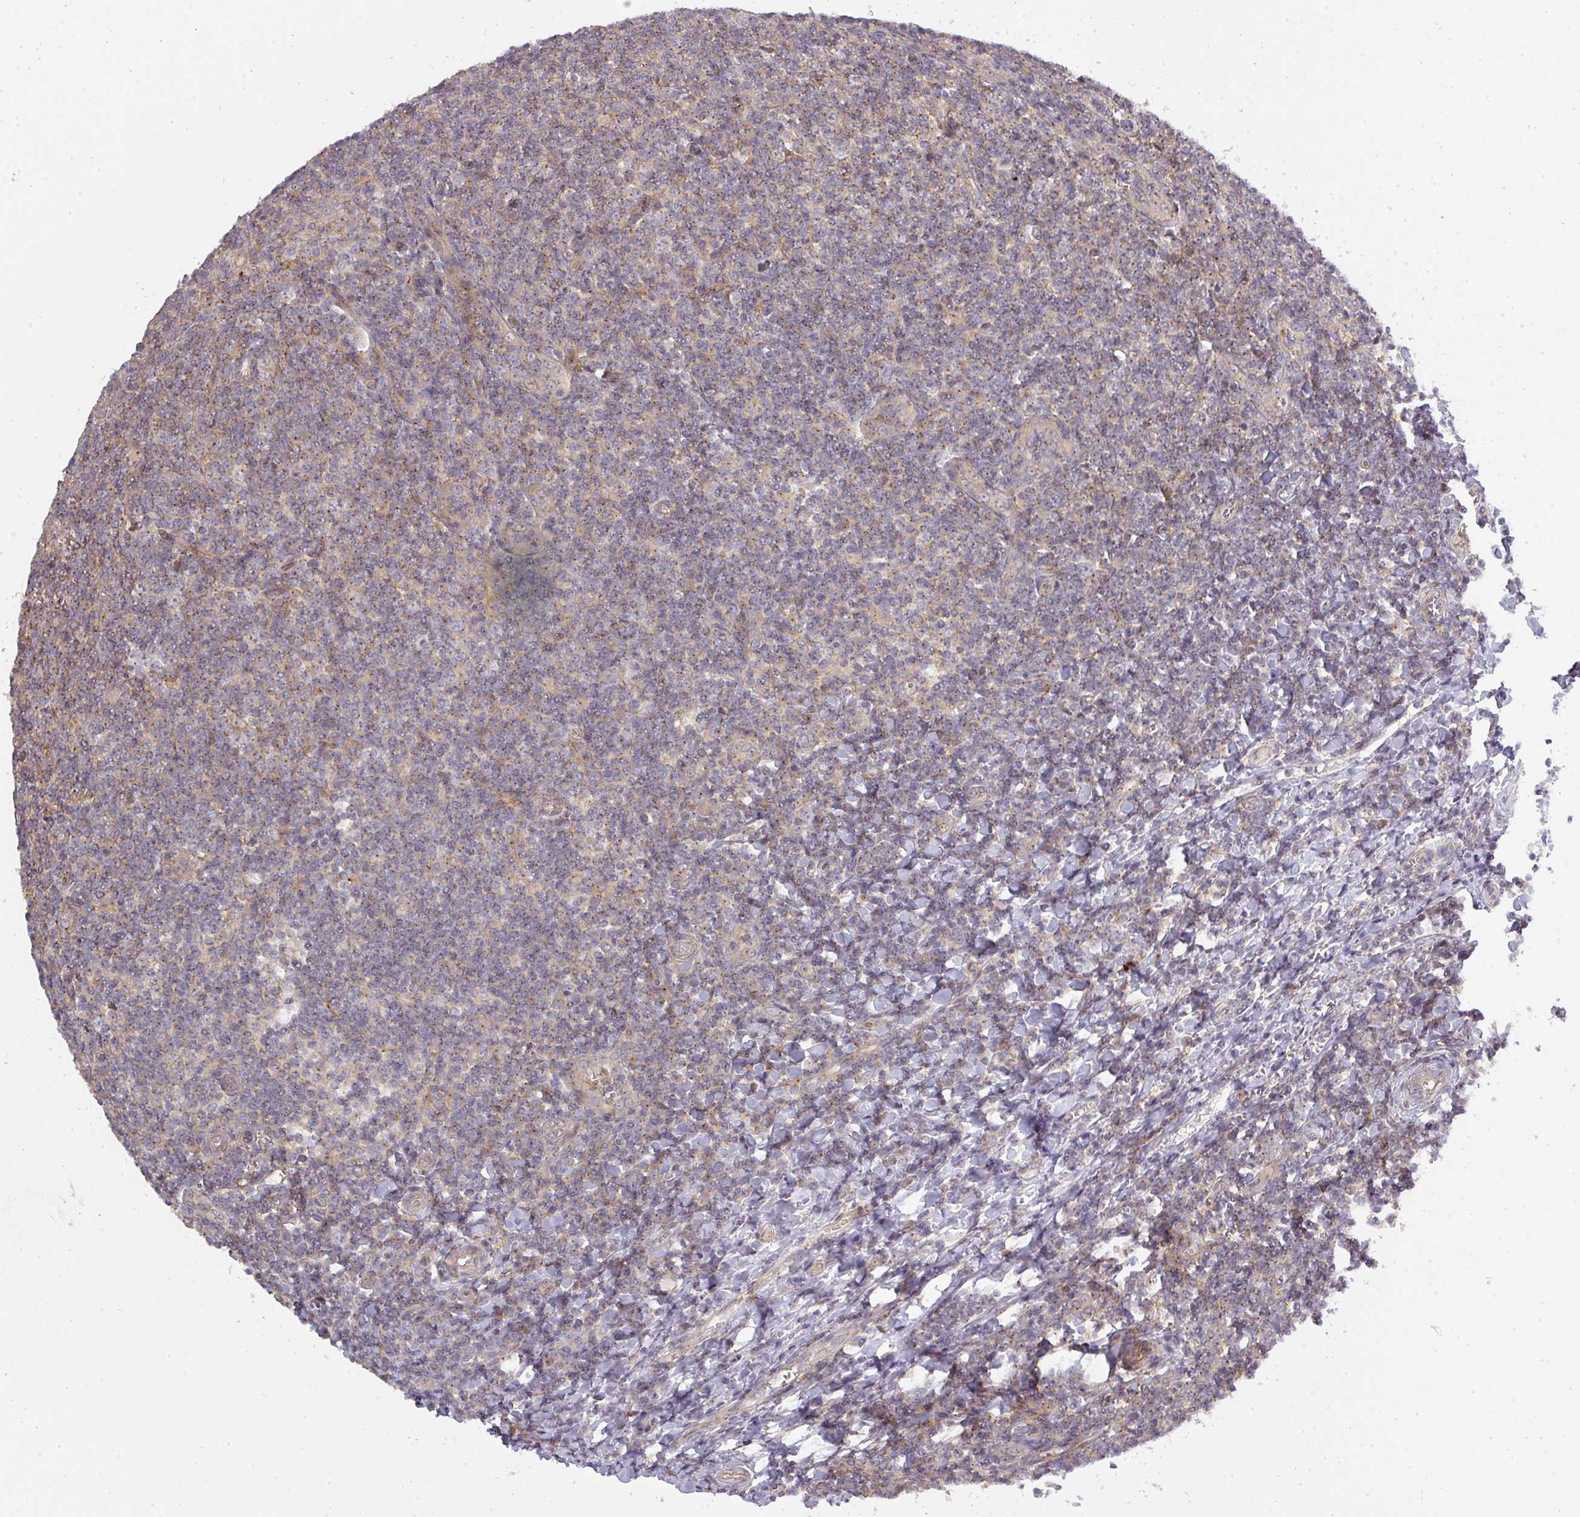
{"staining": {"intensity": "moderate", "quantity": "<25%", "location": "cytoplasmic/membranous"}, "tissue": "tonsil", "cell_type": "Germinal center cells", "image_type": "normal", "snomed": [{"axis": "morphology", "description": "Normal tissue, NOS"}, {"axis": "topography", "description": "Tonsil"}], "caption": "Tonsil stained for a protein (brown) exhibits moderate cytoplasmic/membranous positive positivity in about <25% of germinal center cells.", "gene": "NIN", "patient": {"sex": "male", "age": 27}}